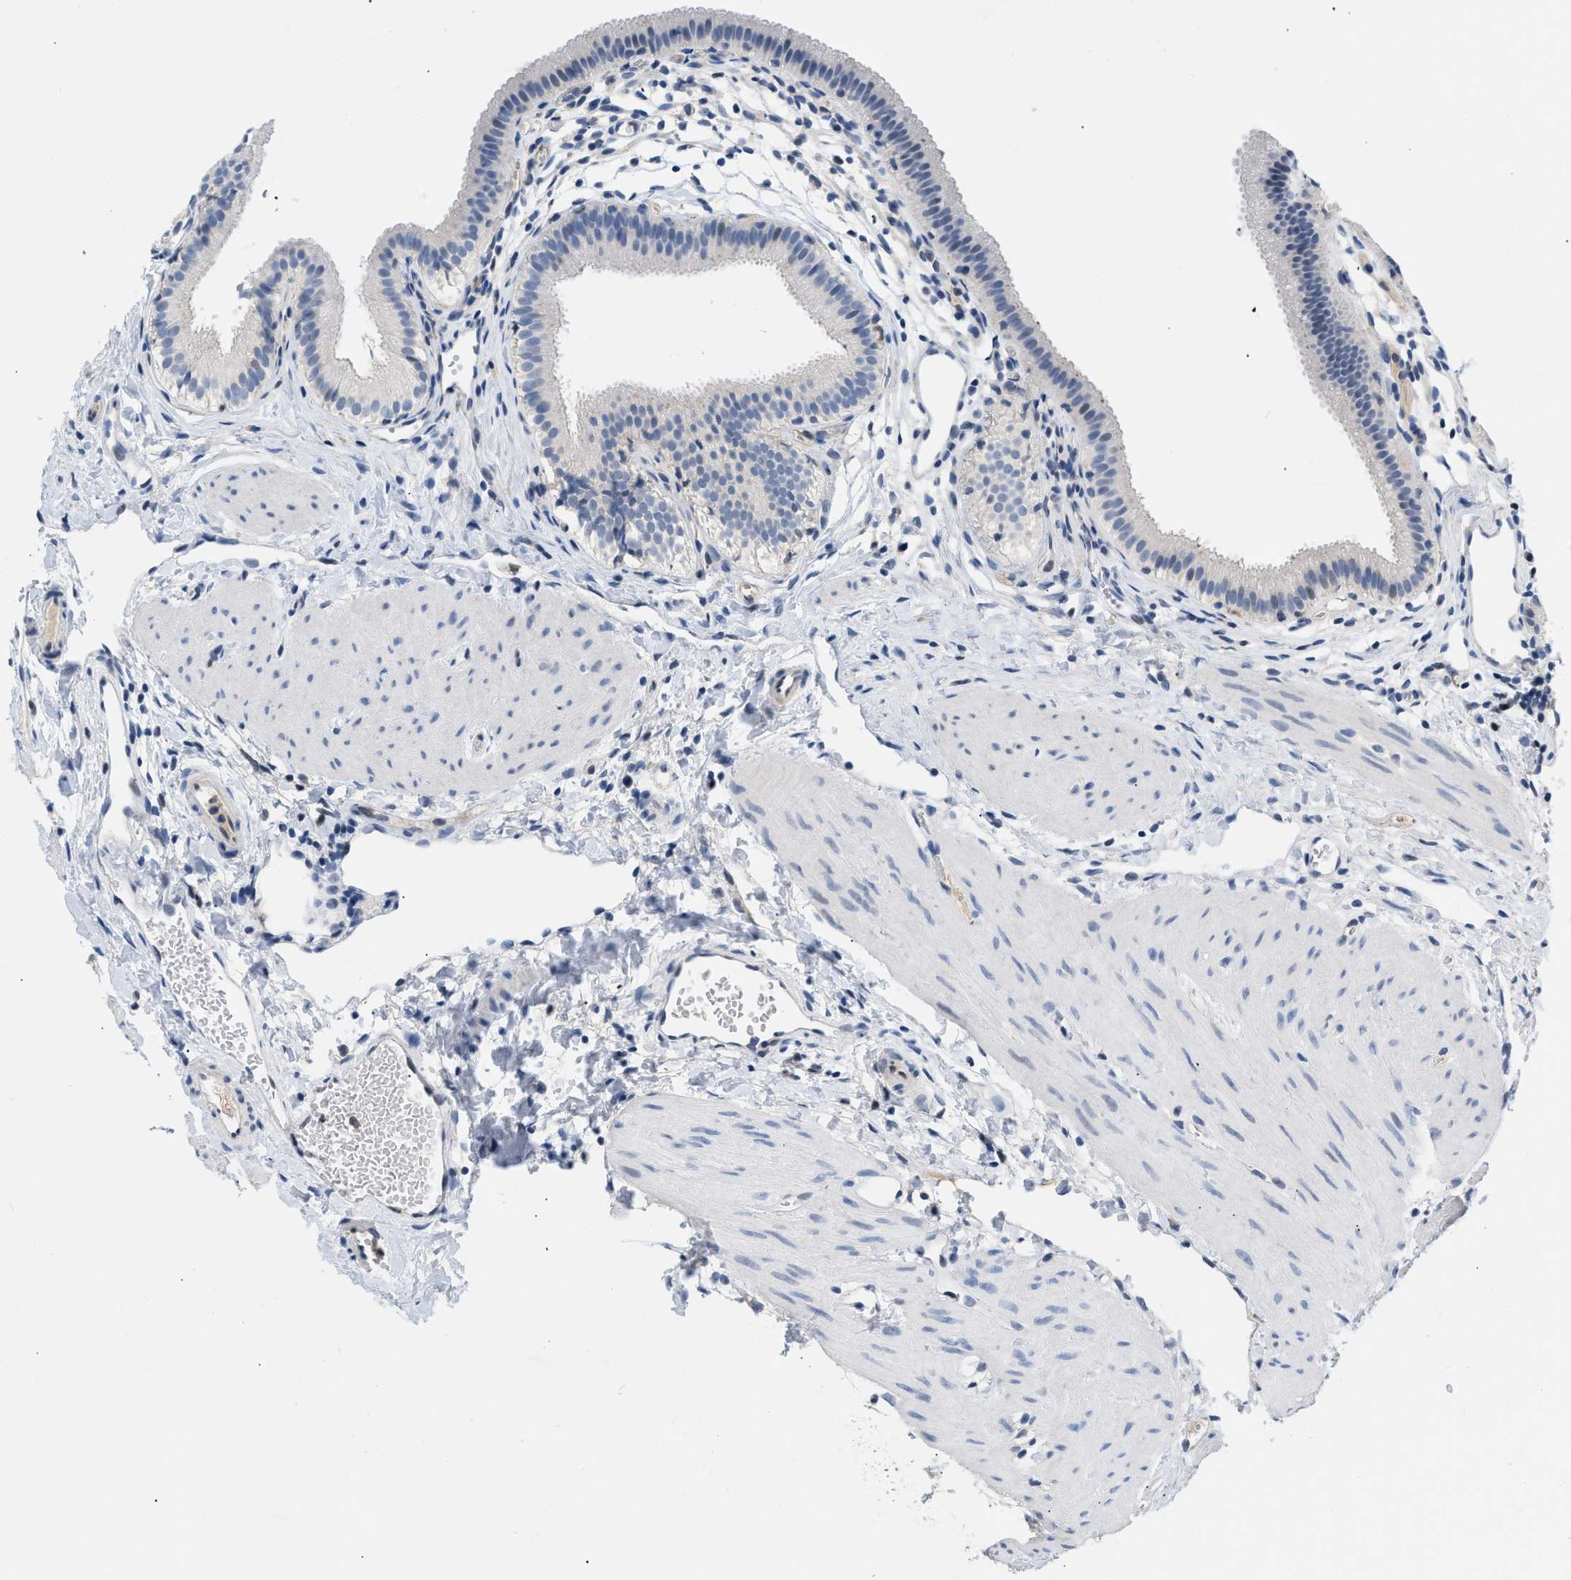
{"staining": {"intensity": "negative", "quantity": "none", "location": "none"}, "tissue": "gallbladder", "cell_type": "Glandular cells", "image_type": "normal", "snomed": [{"axis": "morphology", "description": "Normal tissue, NOS"}, {"axis": "topography", "description": "Gallbladder"}], "caption": "The micrograph exhibits no significant expression in glandular cells of gallbladder. (DAB IHC visualized using brightfield microscopy, high magnification).", "gene": "BOLL", "patient": {"sex": "female", "age": 26}}